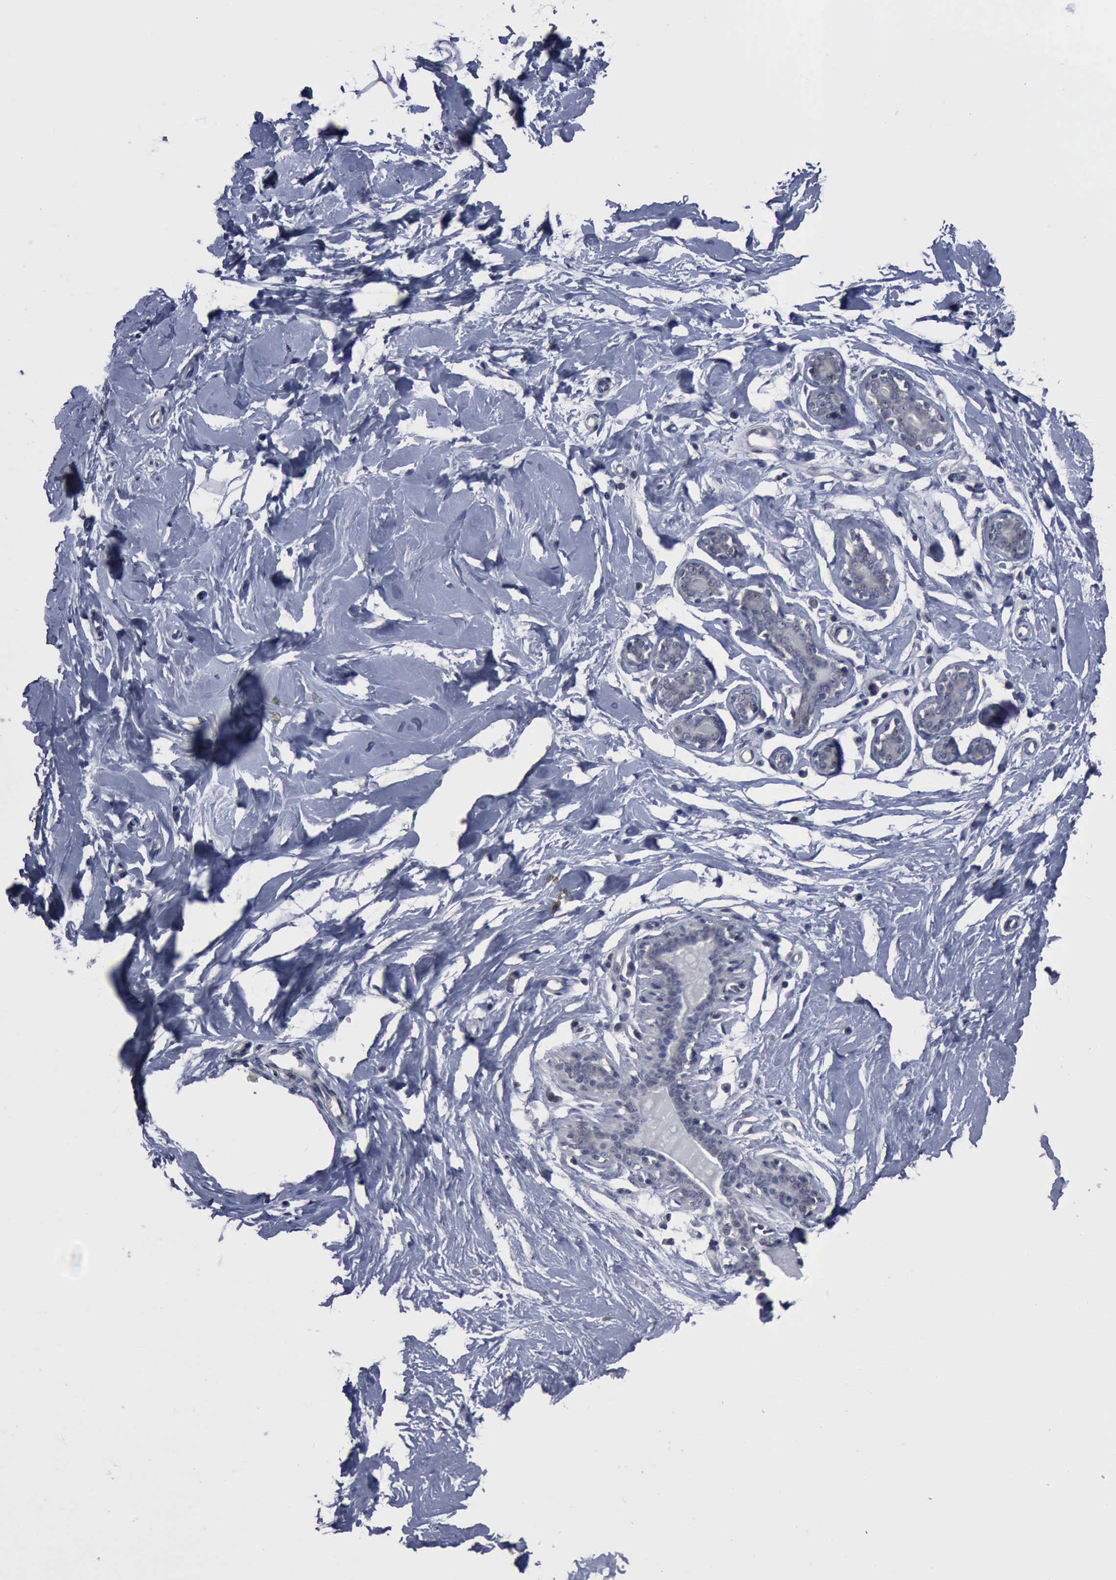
{"staining": {"intensity": "negative", "quantity": "none", "location": "none"}, "tissue": "breast", "cell_type": "Adipocytes", "image_type": "normal", "snomed": [{"axis": "morphology", "description": "Normal tissue, NOS"}, {"axis": "topography", "description": "Breast"}], "caption": "DAB (3,3'-diaminobenzidine) immunohistochemical staining of unremarkable breast displays no significant positivity in adipocytes.", "gene": "MYO18B", "patient": {"sex": "female", "age": 23}}